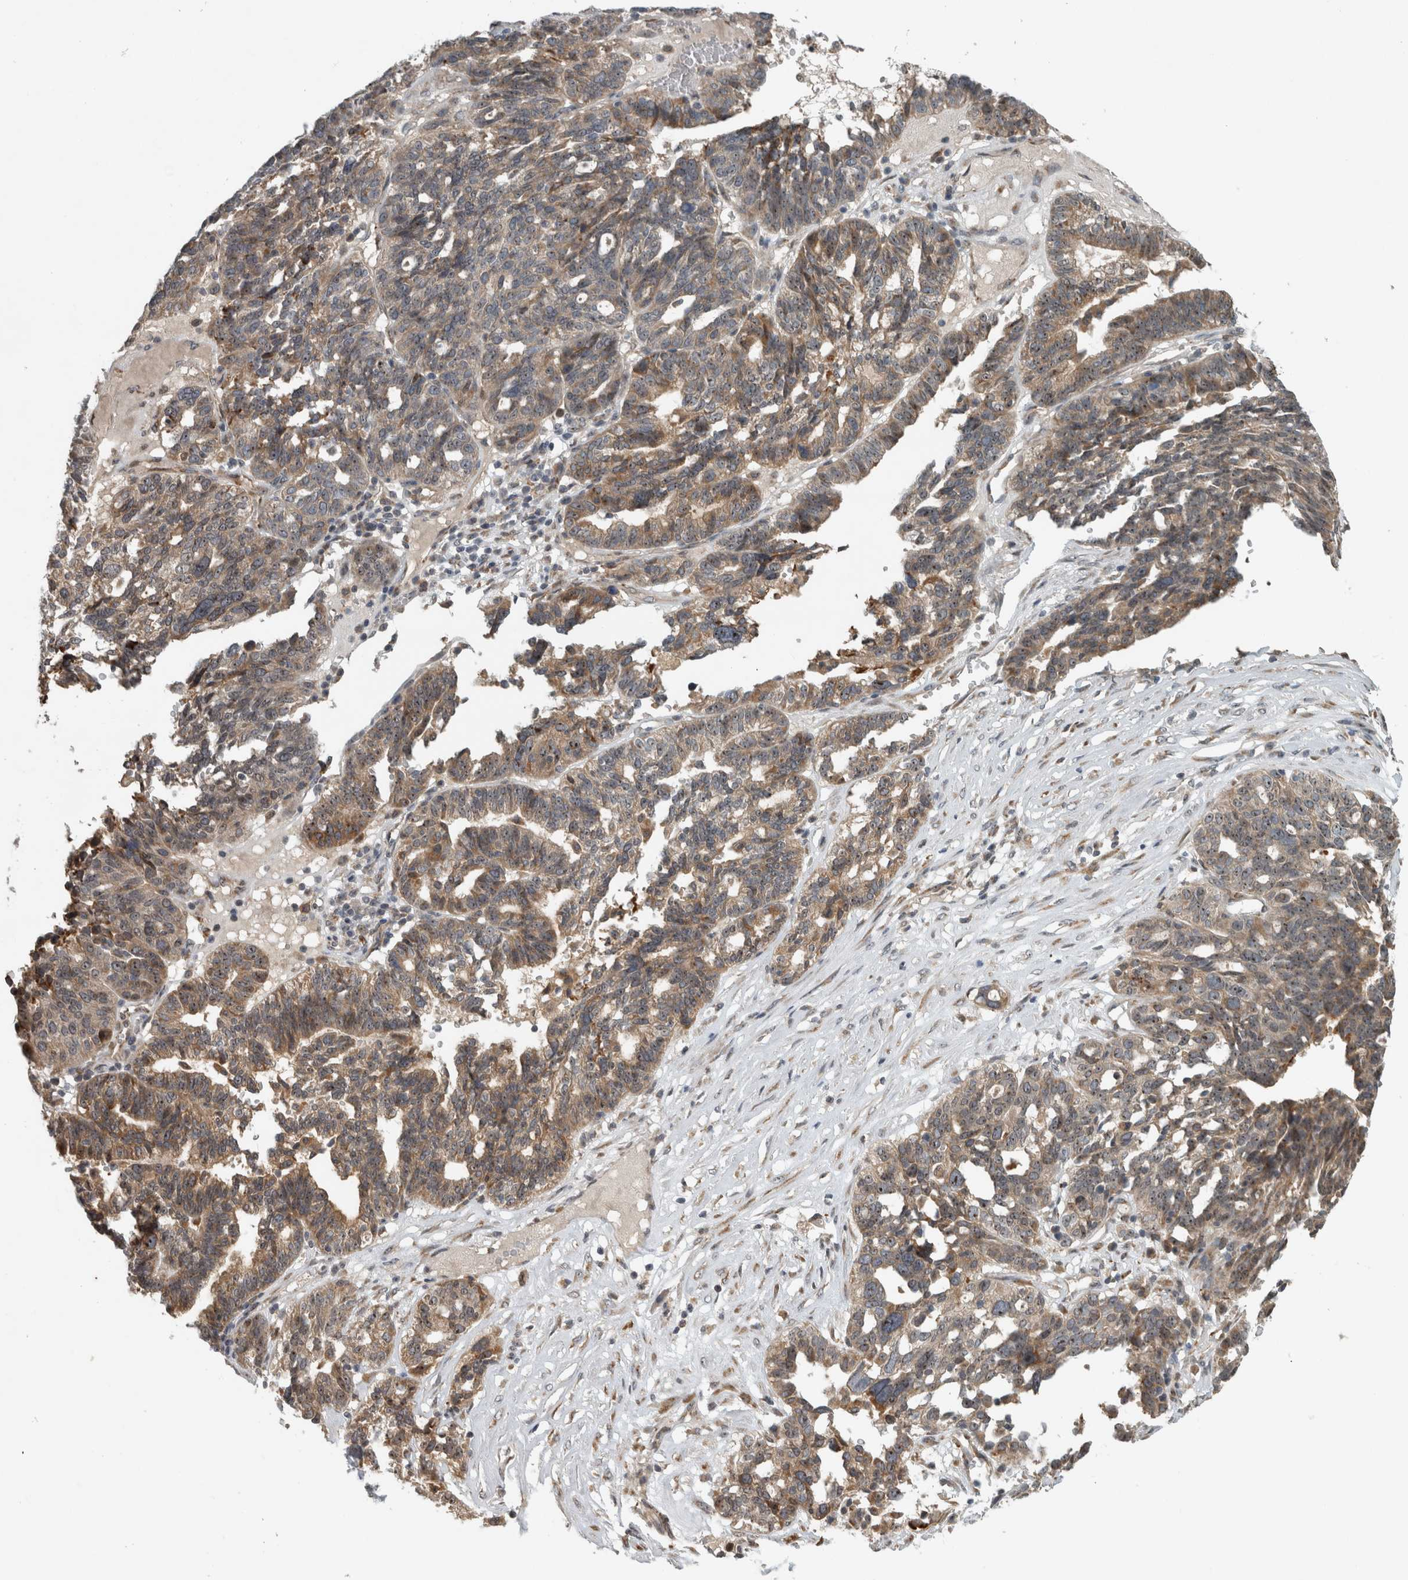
{"staining": {"intensity": "moderate", "quantity": ">75%", "location": "cytoplasmic/membranous,nuclear"}, "tissue": "ovarian cancer", "cell_type": "Tumor cells", "image_type": "cancer", "snomed": [{"axis": "morphology", "description": "Cystadenocarcinoma, serous, NOS"}, {"axis": "topography", "description": "Ovary"}], "caption": "Immunohistochemical staining of ovarian serous cystadenocarcinoma reveals medium levels of moderate cytoplasmic/membranous and nuclear protein positivity in approximately >75% of tumor cells. (IHC, brightfield microscopy, high magnification).", "gene": "GPR137B", "patient": {"sex": "female", "age": 59}}